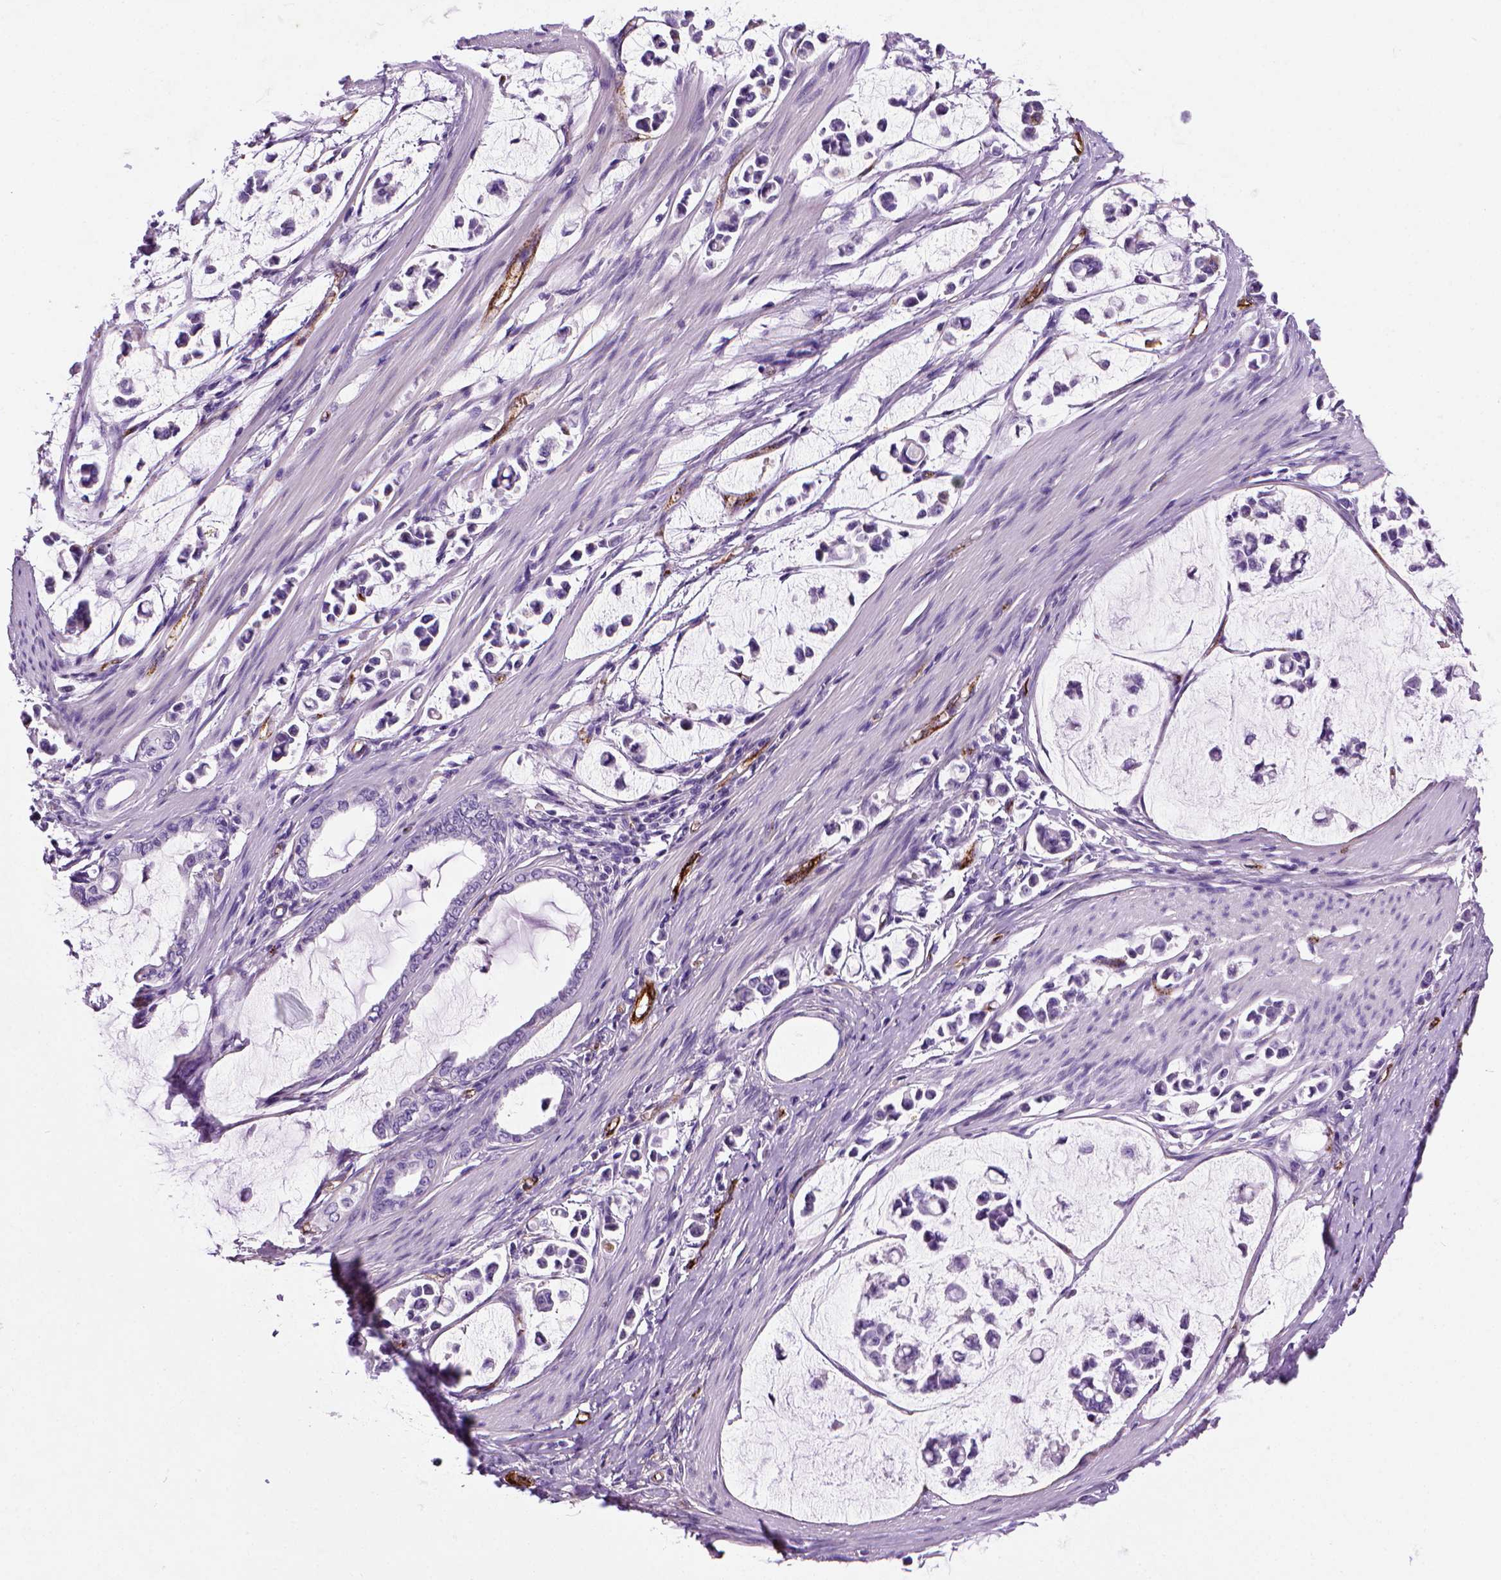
{"staining": {"intensity": "negative", "quantity": "none", "location": "none"}, "tissue": "stomach cancer", "cell_type": "Tumor cells", "image_type": "cancer", "snomed": [{"axis": "morphology", "description": "Adenocarcinoma, NOS"}, {"axis": "topography", "description": "Stomach"}], "caption": "A high-resolution image shows immunohistochemistry staining of stomach adenocarcinoma, which exhibits no significant staining in tumor cells. (DAB (3,3'-diaminobenzidine) immunohistochemistry with hematoxylin counter stain).", "gene": "VWF", "patient": {"sex": "male", "age": 82}}